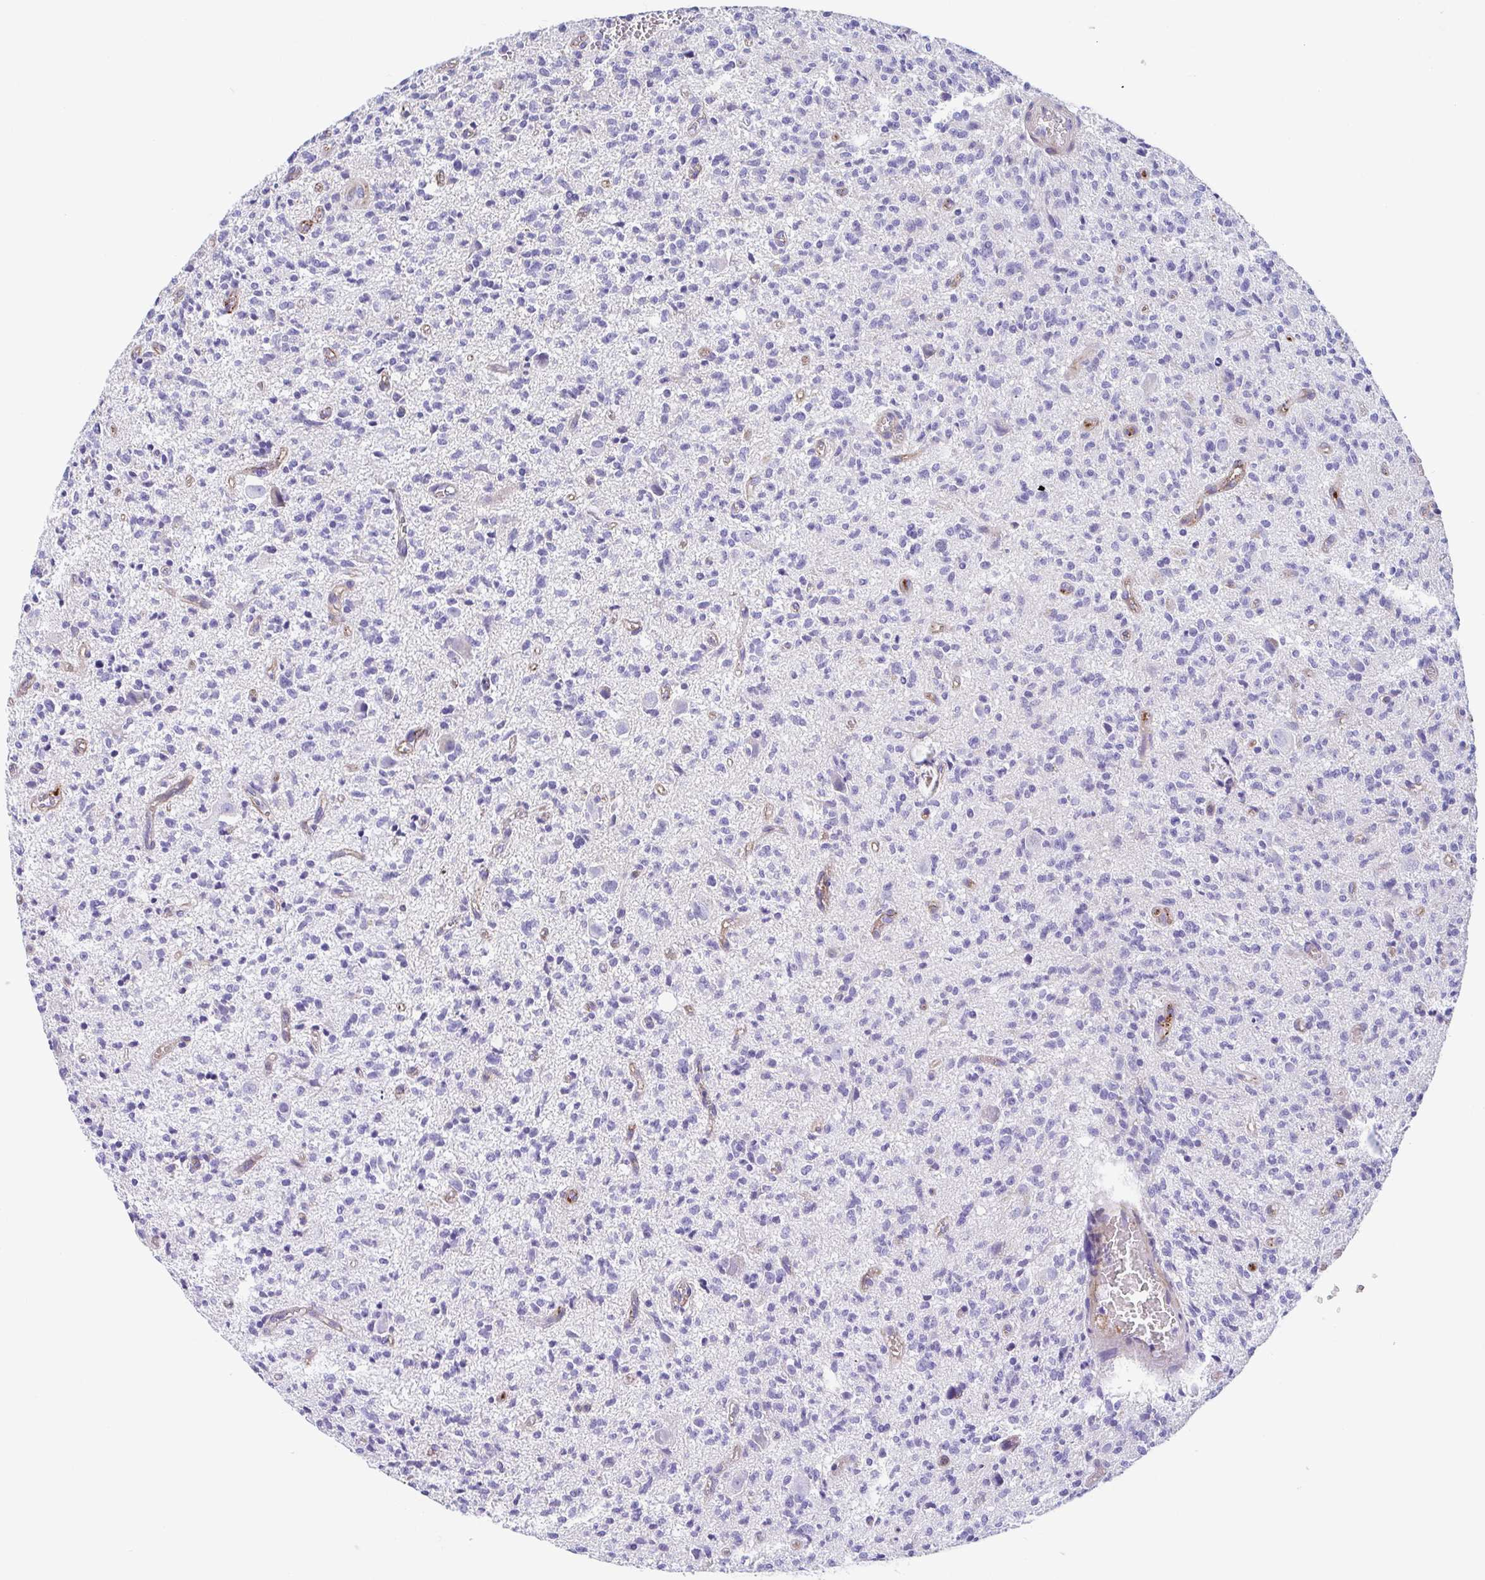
{"staining": {"intensity": "negative", "quantity": "none", "location": "none"}, "tissue": "glioma", "cell_type": "Tumor cells", "image_type": "cancer", "snomed": [{"axis": "morphology", "description": "Glioma, malignant, Low grade"}, {"axis": "topography", "description": "Brain"}], "caption": "The histopathology image exhibits no significant expression in tumor cells of glioma.", "gene": "TRAM2", "patient": {"sex": "male", "age": 64}}